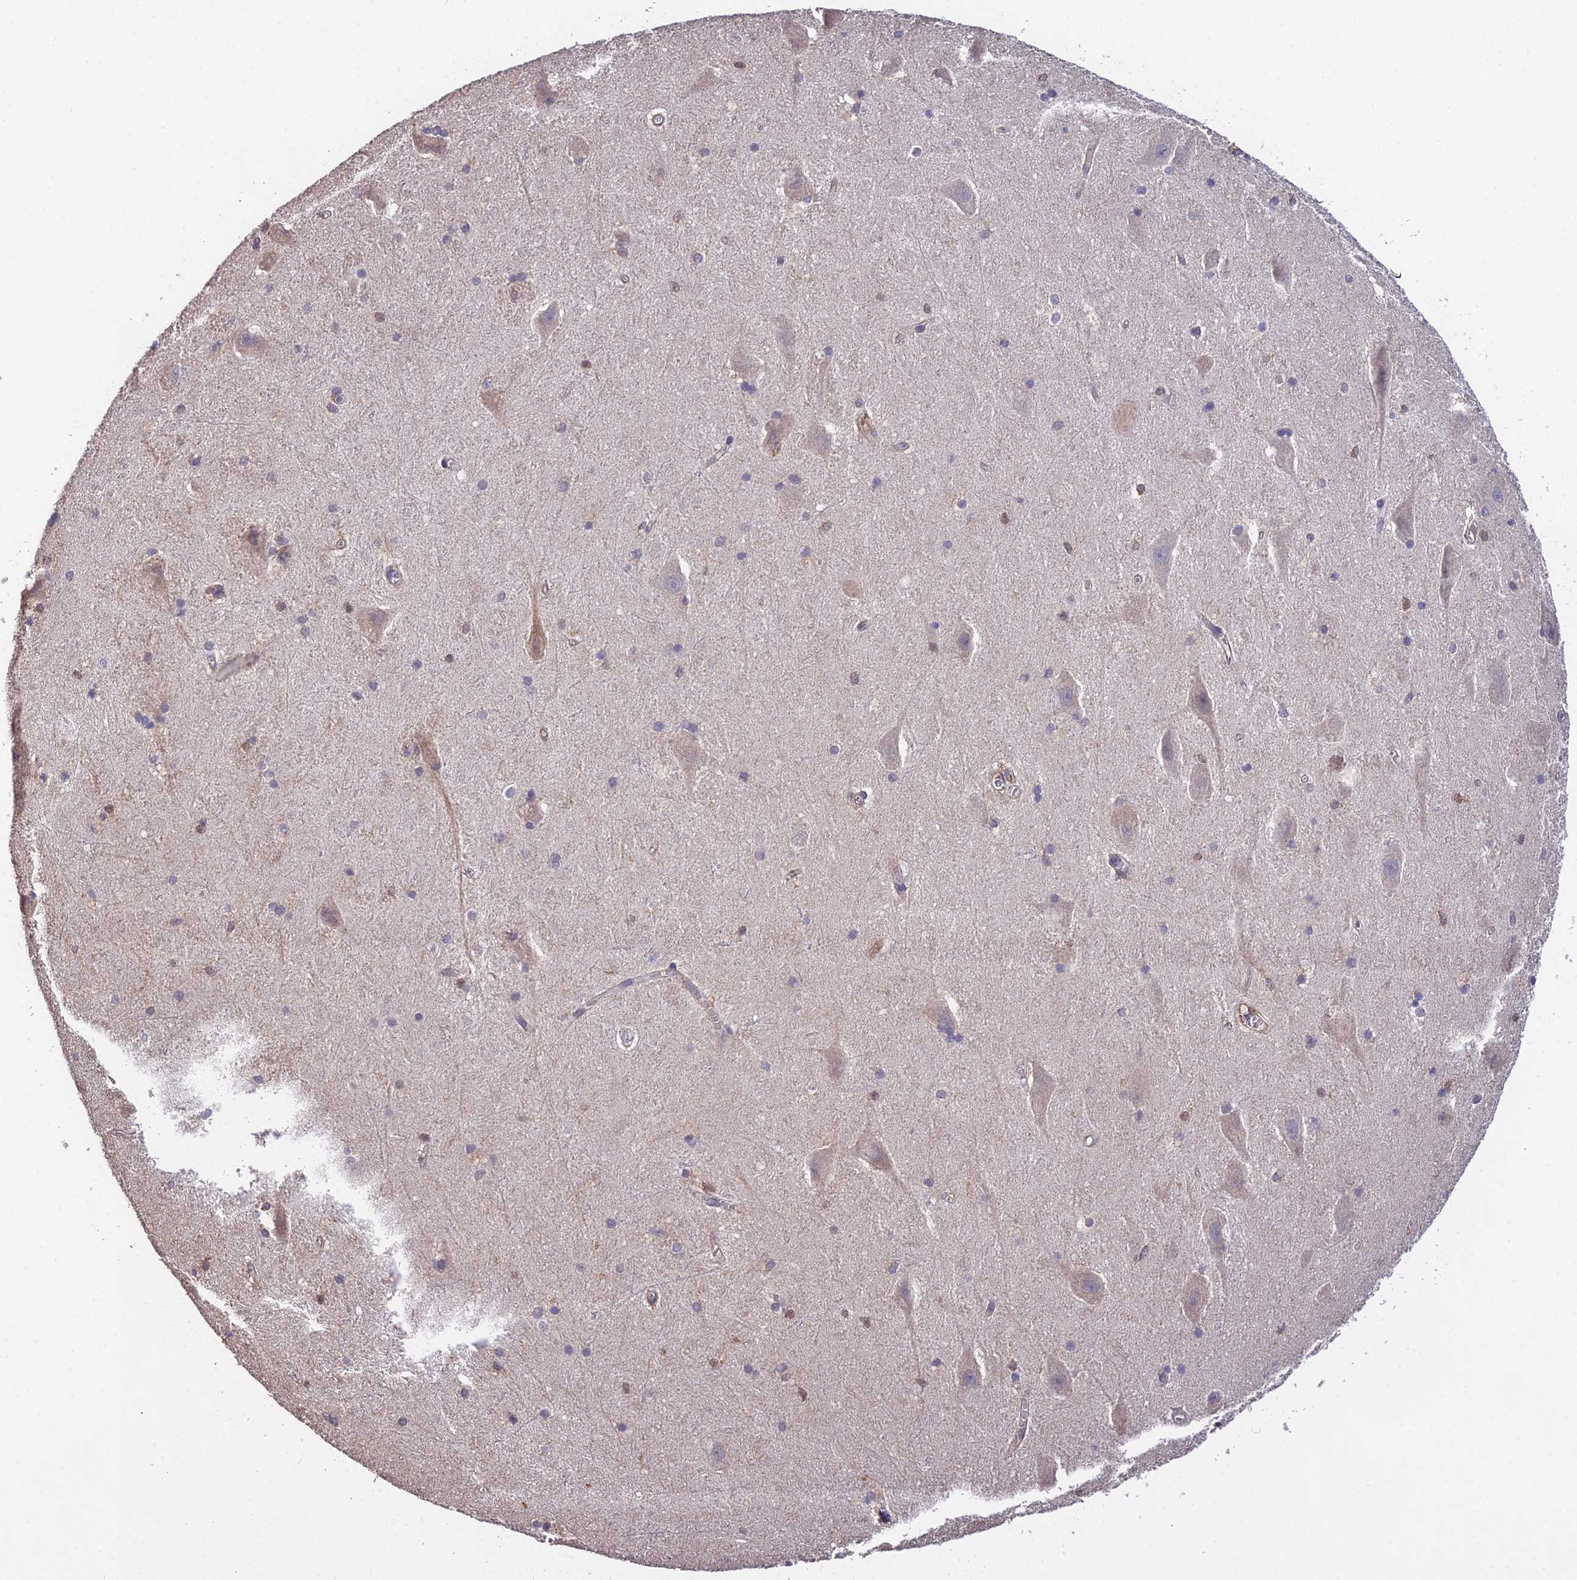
{"staining": {"intensity": "negative", "quantity": "none", "location": "none"}, "tissue": "hippocampus", "cell_type": "Glial cells", "image_type": "normal", "snomed": [{"axis": "morphology", "description": "Normal tissue, NOS"}, {"axis": "topography", "description": "Hippocampus"}], "caption": "There is no significant positivity in glial cells of hippocampus. The staining is performed using DAB (3,3'-diaminobenzidine) brown chromogen with nuclei counter-stained in using hematoxylin.", "gene": "FBP1", "patient": {"sex": "female", "age": 19}}